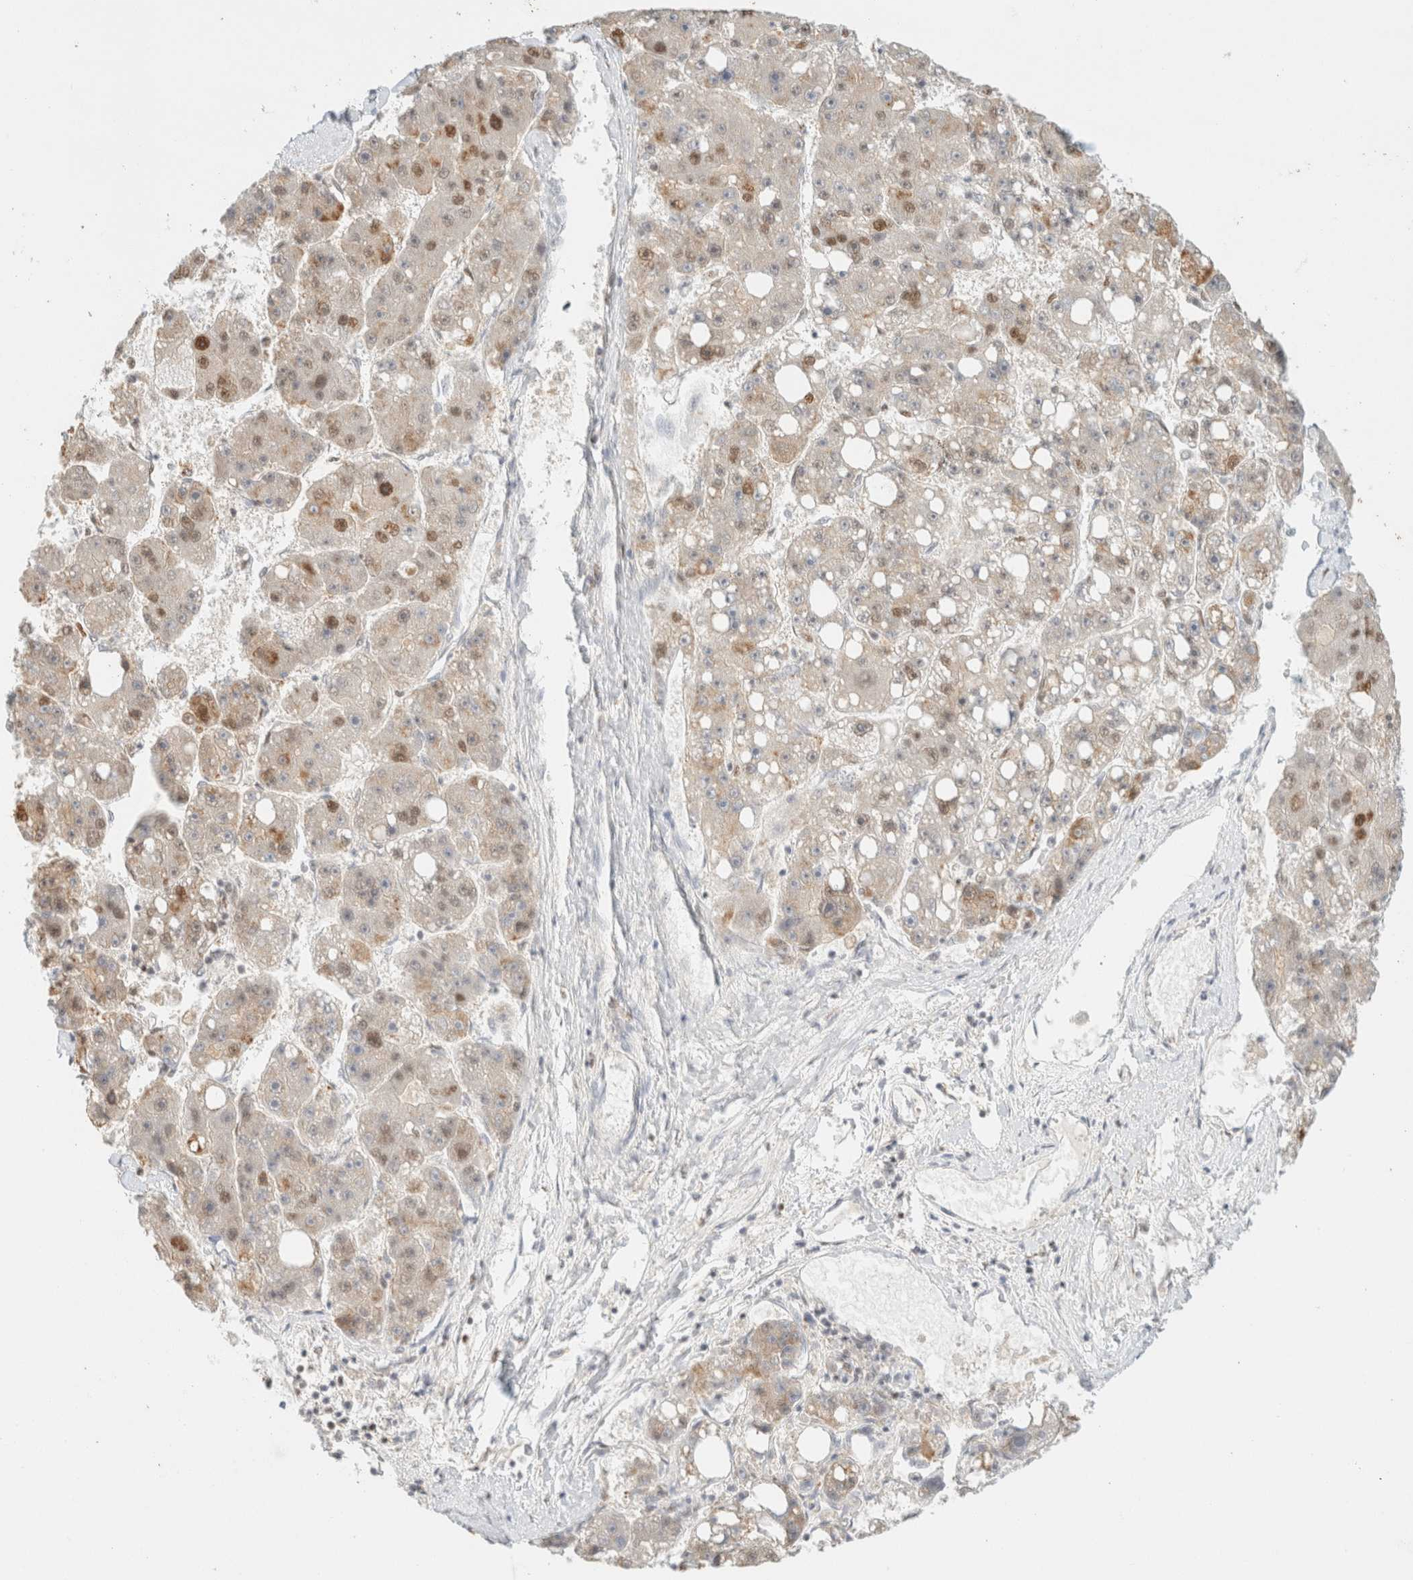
{"staining": {"intensity": "moderate", "quantity": "<25%", "location": "cytoplasmic/membranous,nuclear"}, "tissue": "liver cancer", "cell_type": "Tumor cells", "image_type": "cancer", "snomed": [{"axis": "morphology", "description": "Carcinoma, Hepatocellular, NOS"}, {"axis": "topography", "description": "Liver"}], "caption": "Human liver cancer (hepatocellular carcinoma) stained with a protein marker demonstrates moderate staining in tumor cells.", "gene": "DDB2", "patient": {"sex": "female", "age": 61}}